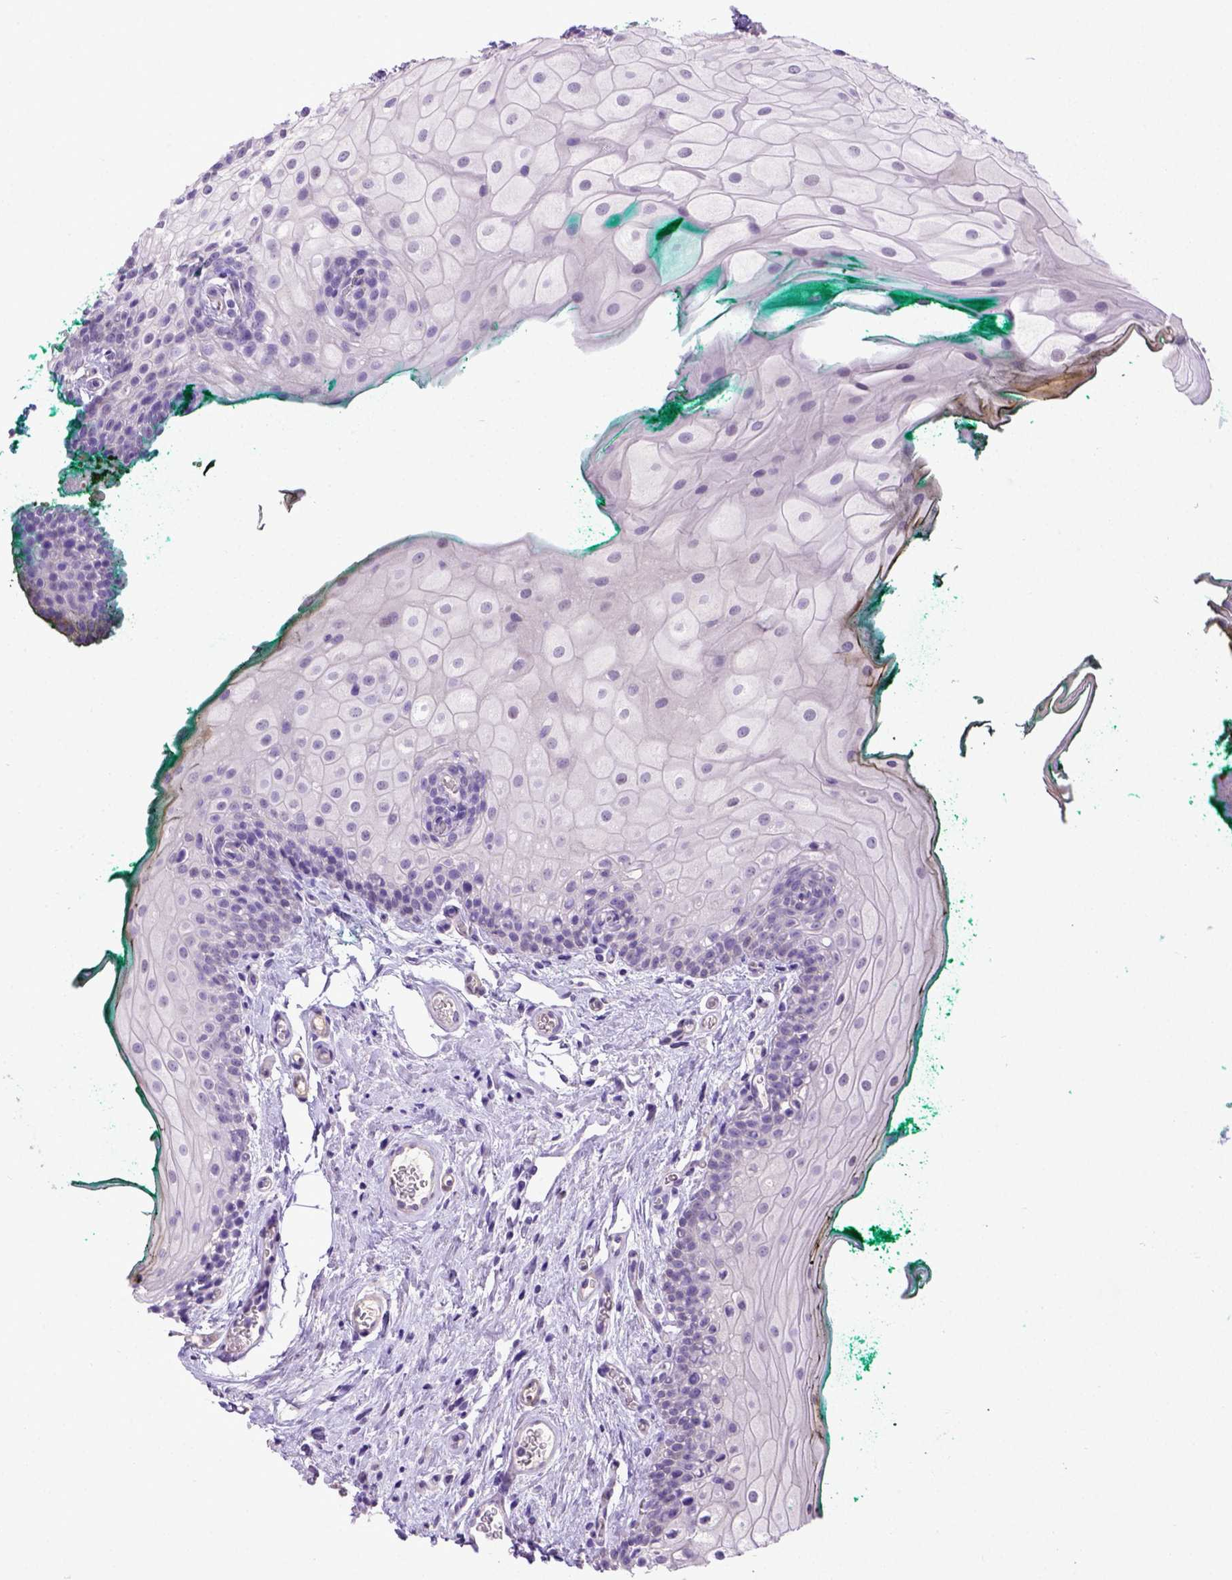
{"staining": {"intensity": "negative", "quantity": "none", "location": "none"}, "tissue": "oral mucosa", "cell_type": "Squamous epithelial cells", "image_type": "normal", "snomed": [{"axis": "morphology", "description": "Normal tissue, NOS"}, {"axis": "topography", "description": "Oral tissue"}], "caption": "Image shows no significant protein staining in squamous epithelial cells of unremarkable oral mucosa.", "gene": "BTN1A1", "patient": {"sex": "female", "age": 68}}